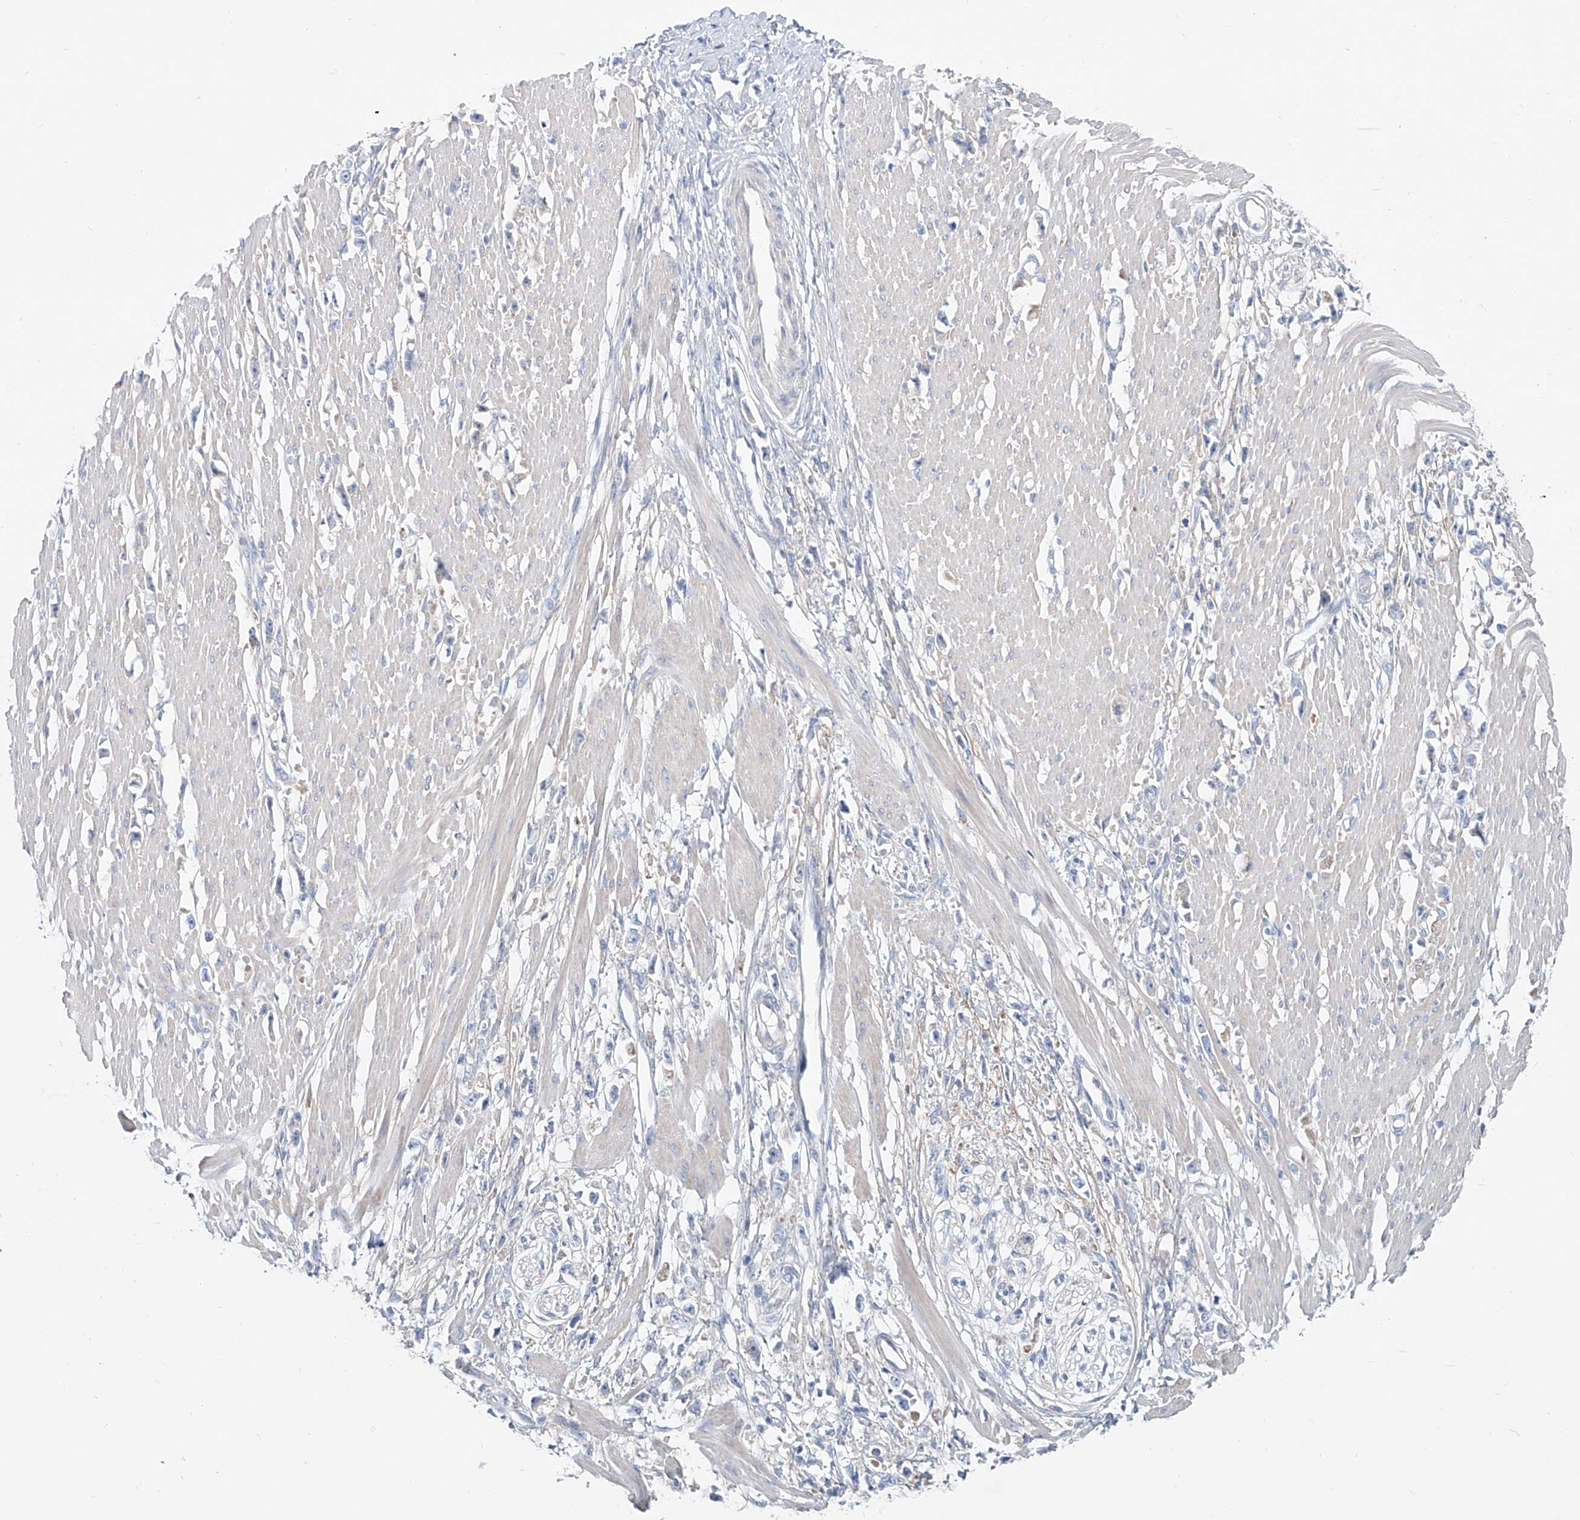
{"staining": {"intensity": "negative", "quantity": "none", "location": "none"}, "tissue": "stomach cancer", "cell_type": "Tumor cells", "image_type": "cancer", "snomed": [{"axis": "morphology", "description": "Adenocarcinoma, NOS"}, {"axis": "topography", "description": "Stomach"}], "caption": "Tumor cells are negative for brown protein staining in stomach cancer.", "gene": "UFL1", "patient": {"sex": "female", "age": 59}}